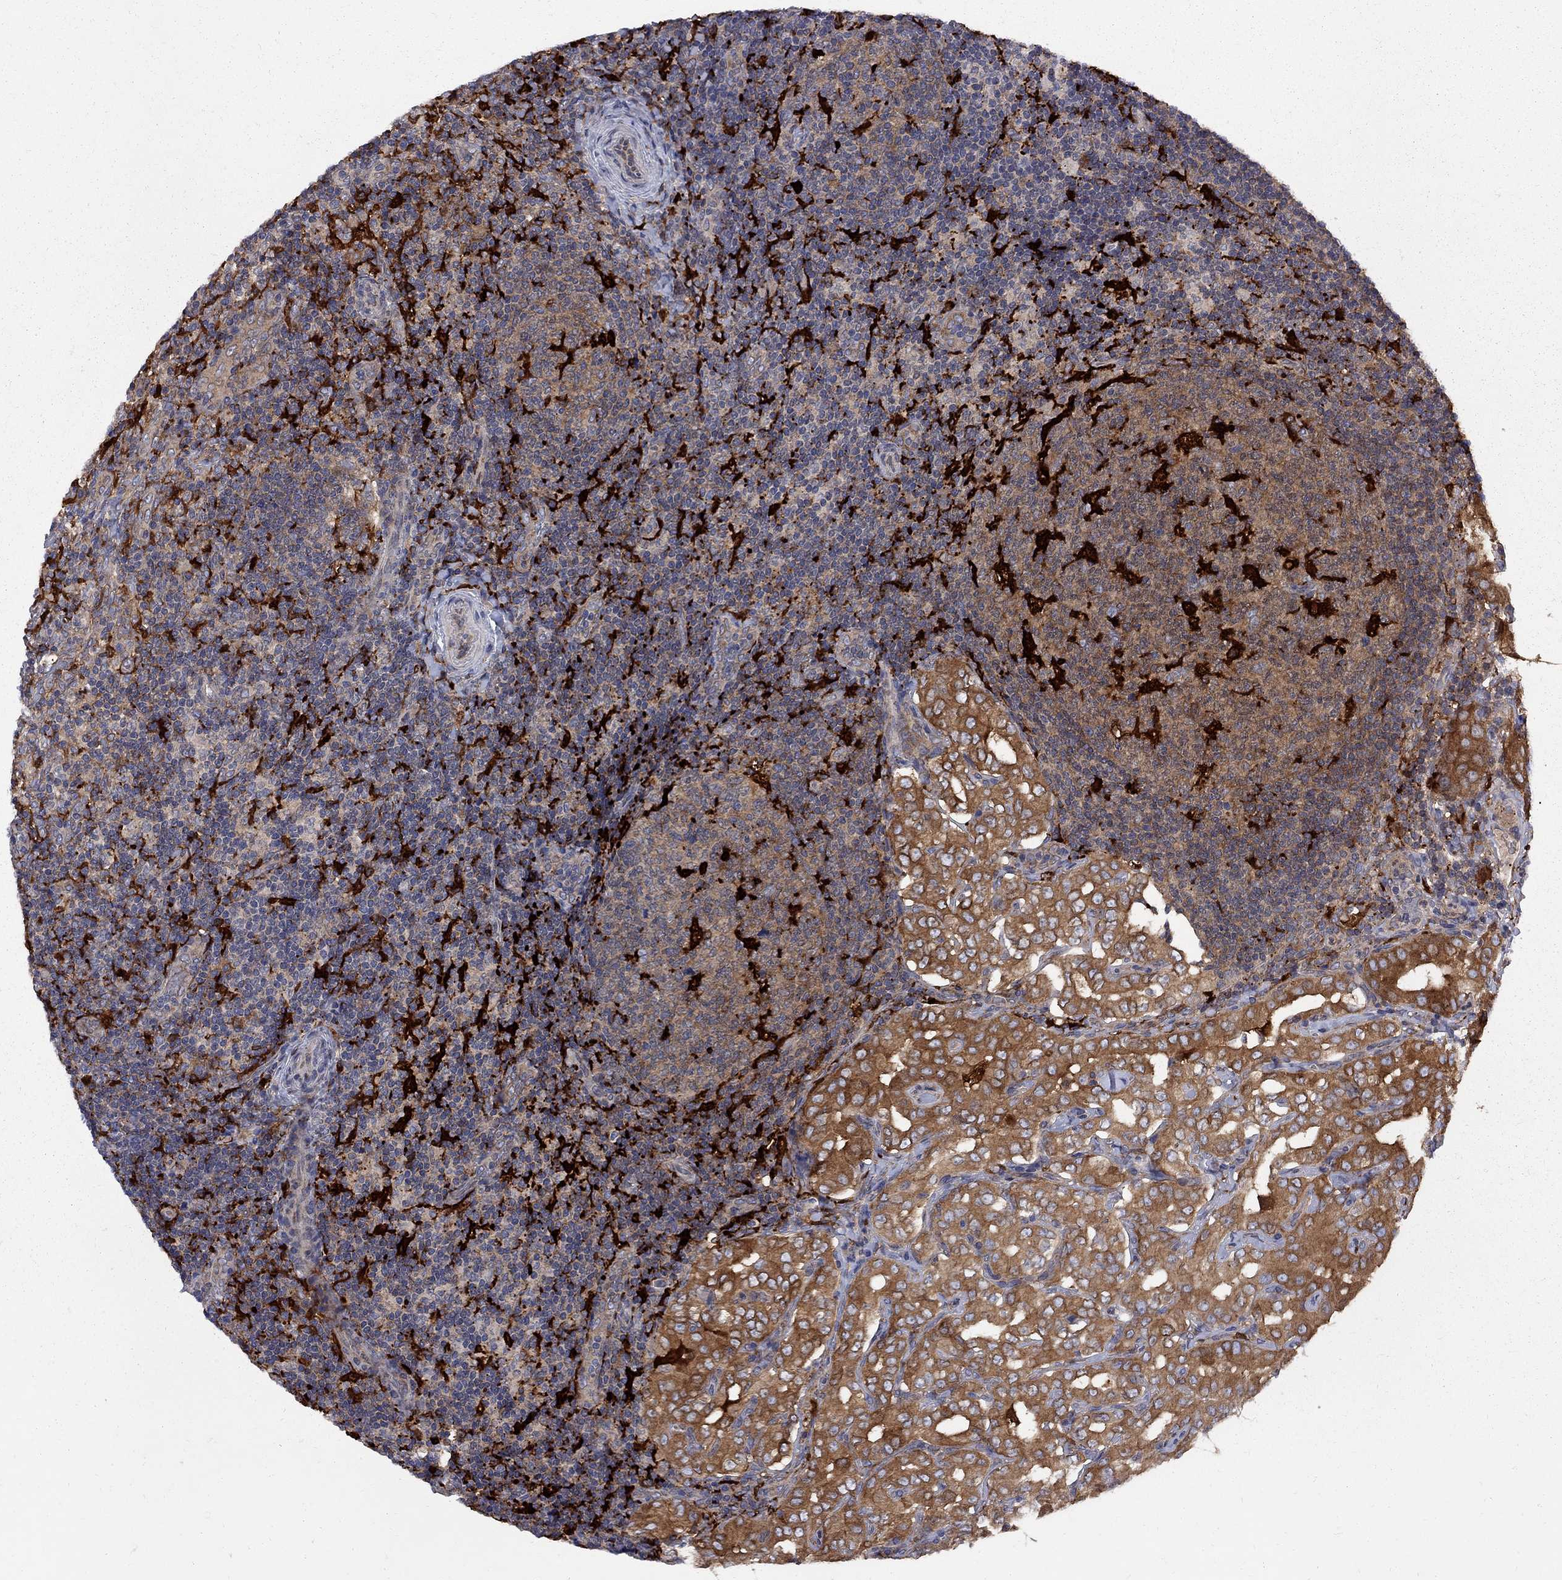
{"staining": {"intensity": "strong", "quantity": ">75%", "location": "cytoplasmic/membranous"}, "tissue": "thyroid cancer", "cell_type": "Tumor cells", "image_type": "cancer", "snomed": [{"axis": "morphology", "description": "Papillary adenocarcinoma, NOS"}, {"axis": "topography", "description": "Thyroid gland"}], "caption": "Strong cytoplasmic/membranous positivity is seen in approximately >75% of tumor cells in papillary adenocarcinoma (thyroid).", "gene": "MTHFR", "patient": {"sex": "male", "age": 61}}